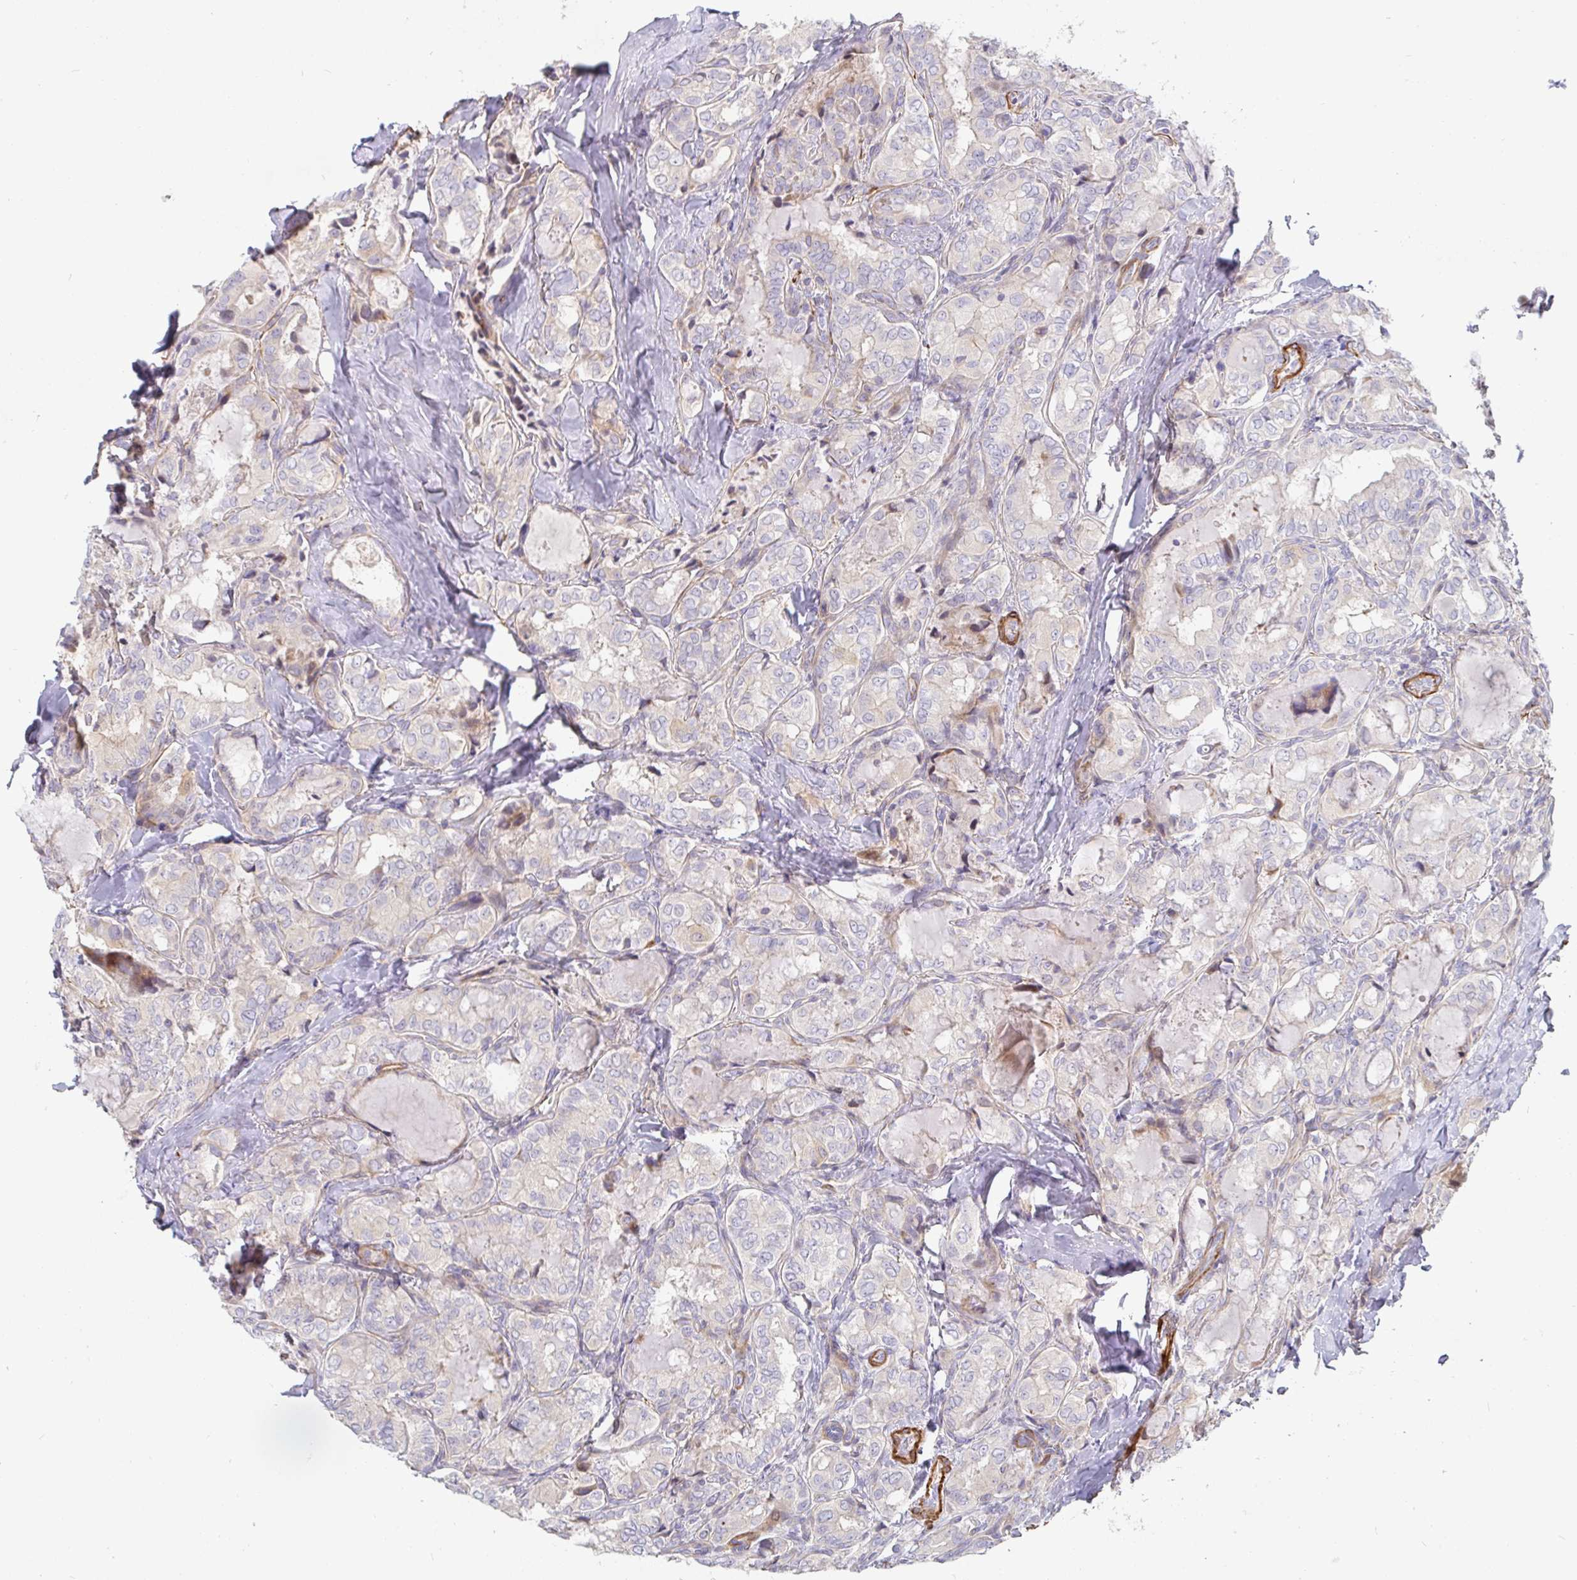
{"staining": {"intensity": "negative", "quantity": "none", "location": "none"}, "tissue": "thyroid cancer", "cell_type": "Tumor cells", "image_type": "cancer", "snomed": [{"axis": "morphology", "description": "Papillary adenocarcinoma, NOS"}, {"axis": "topography", "description": "Thyroid gland"}], "caption": "Tumor cells are negative for brown protein staining in thyroid cancer (papillary adenocarcinoma).", "gene": "SSH2", "patient": {"sex": "female", "age": 75}}